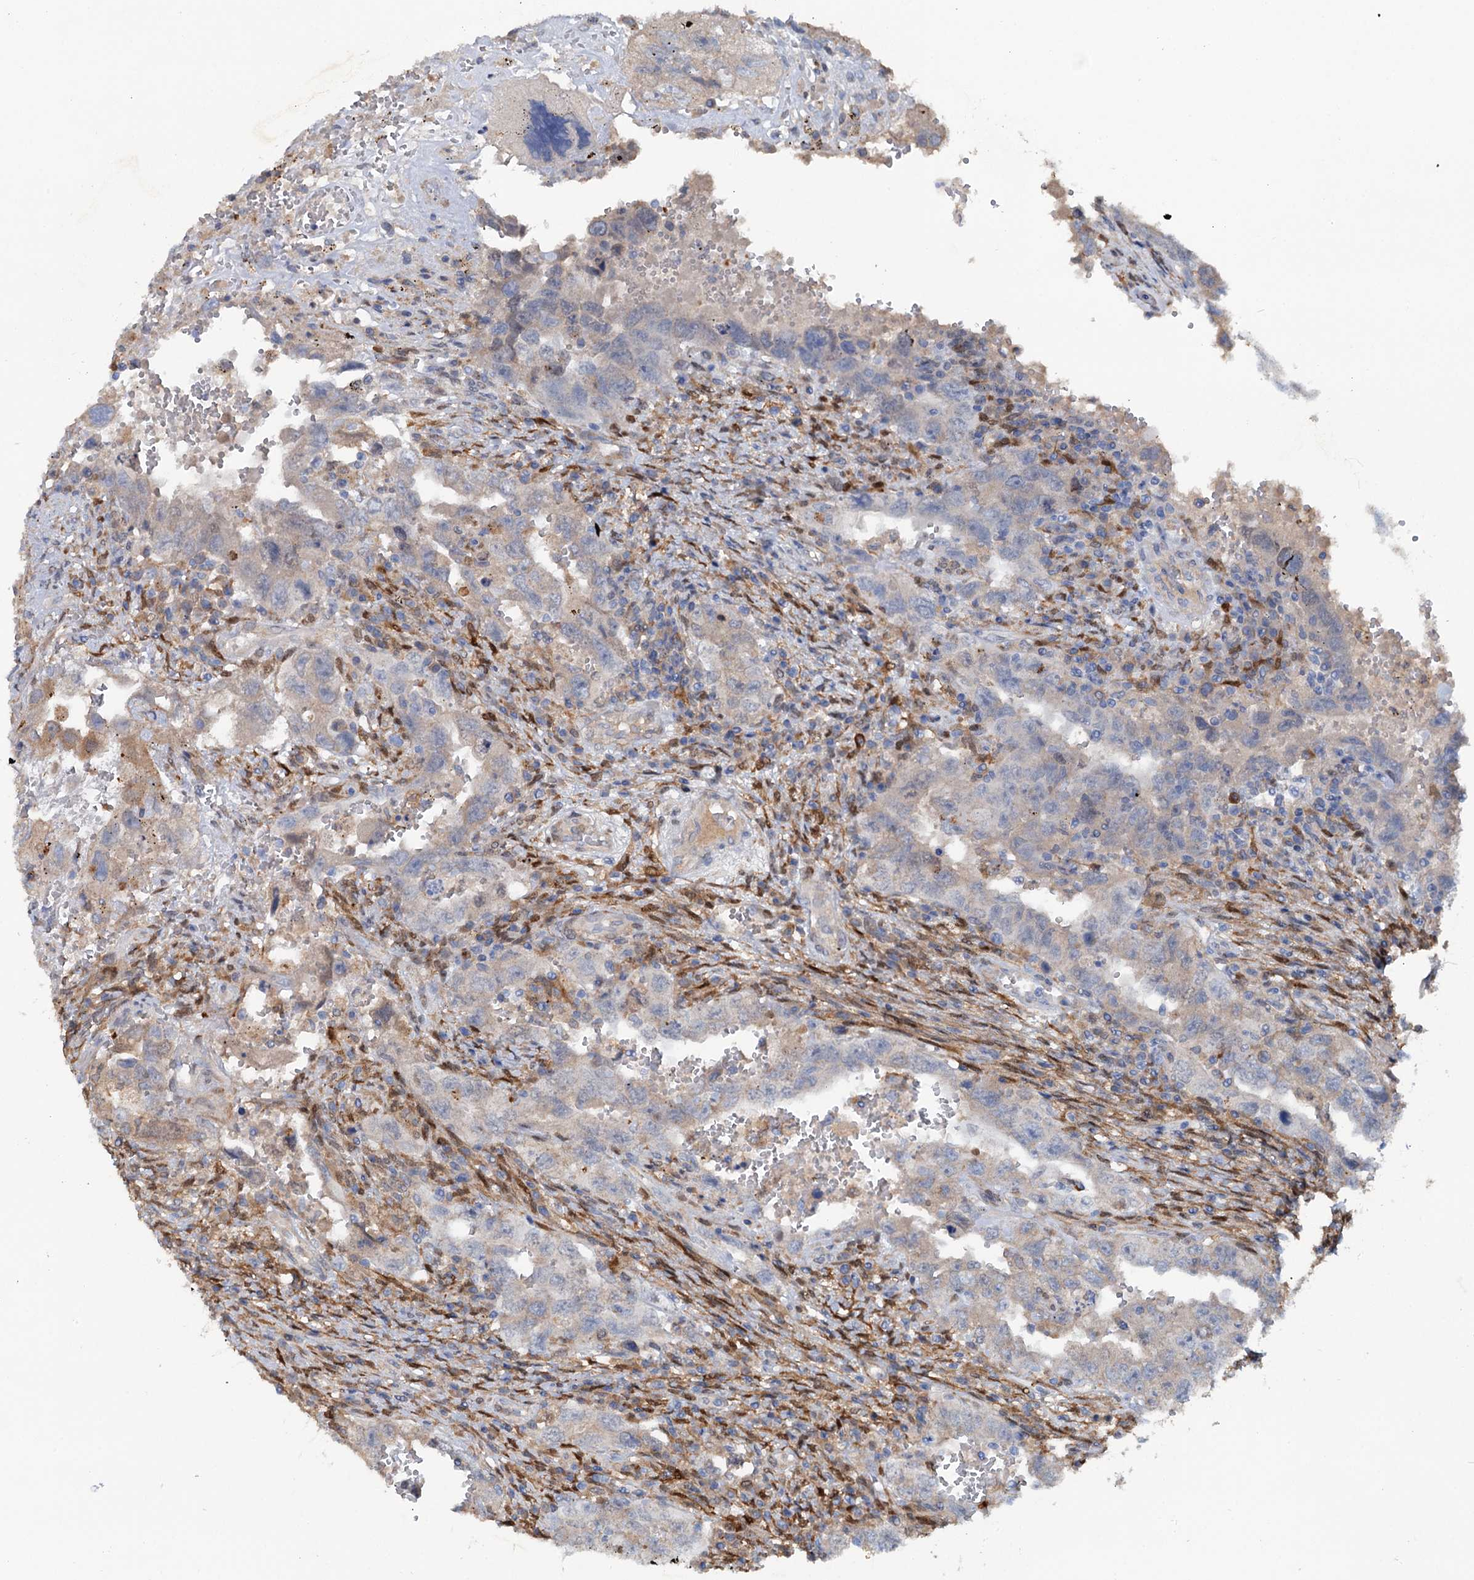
{"staining": {"intensity": "weak", "quantity": "<25%", "location": "cytoplasmic/membranous"}, "tissue": "testis cancer", "cell_type": "Tumor cells", "image_type": "cancer", "snomed": [{"axis": "morphology", "description": "Carcinoma, Embryonal, NOS"}, {"axis": "topography", "description": "Testis"}], "caption": "The image demonstrates no significant positivity in tumor cells of testis embryonal carcinoma.", "gene": "IL17RD", "patient": {"sex": "male", "age": 26}}